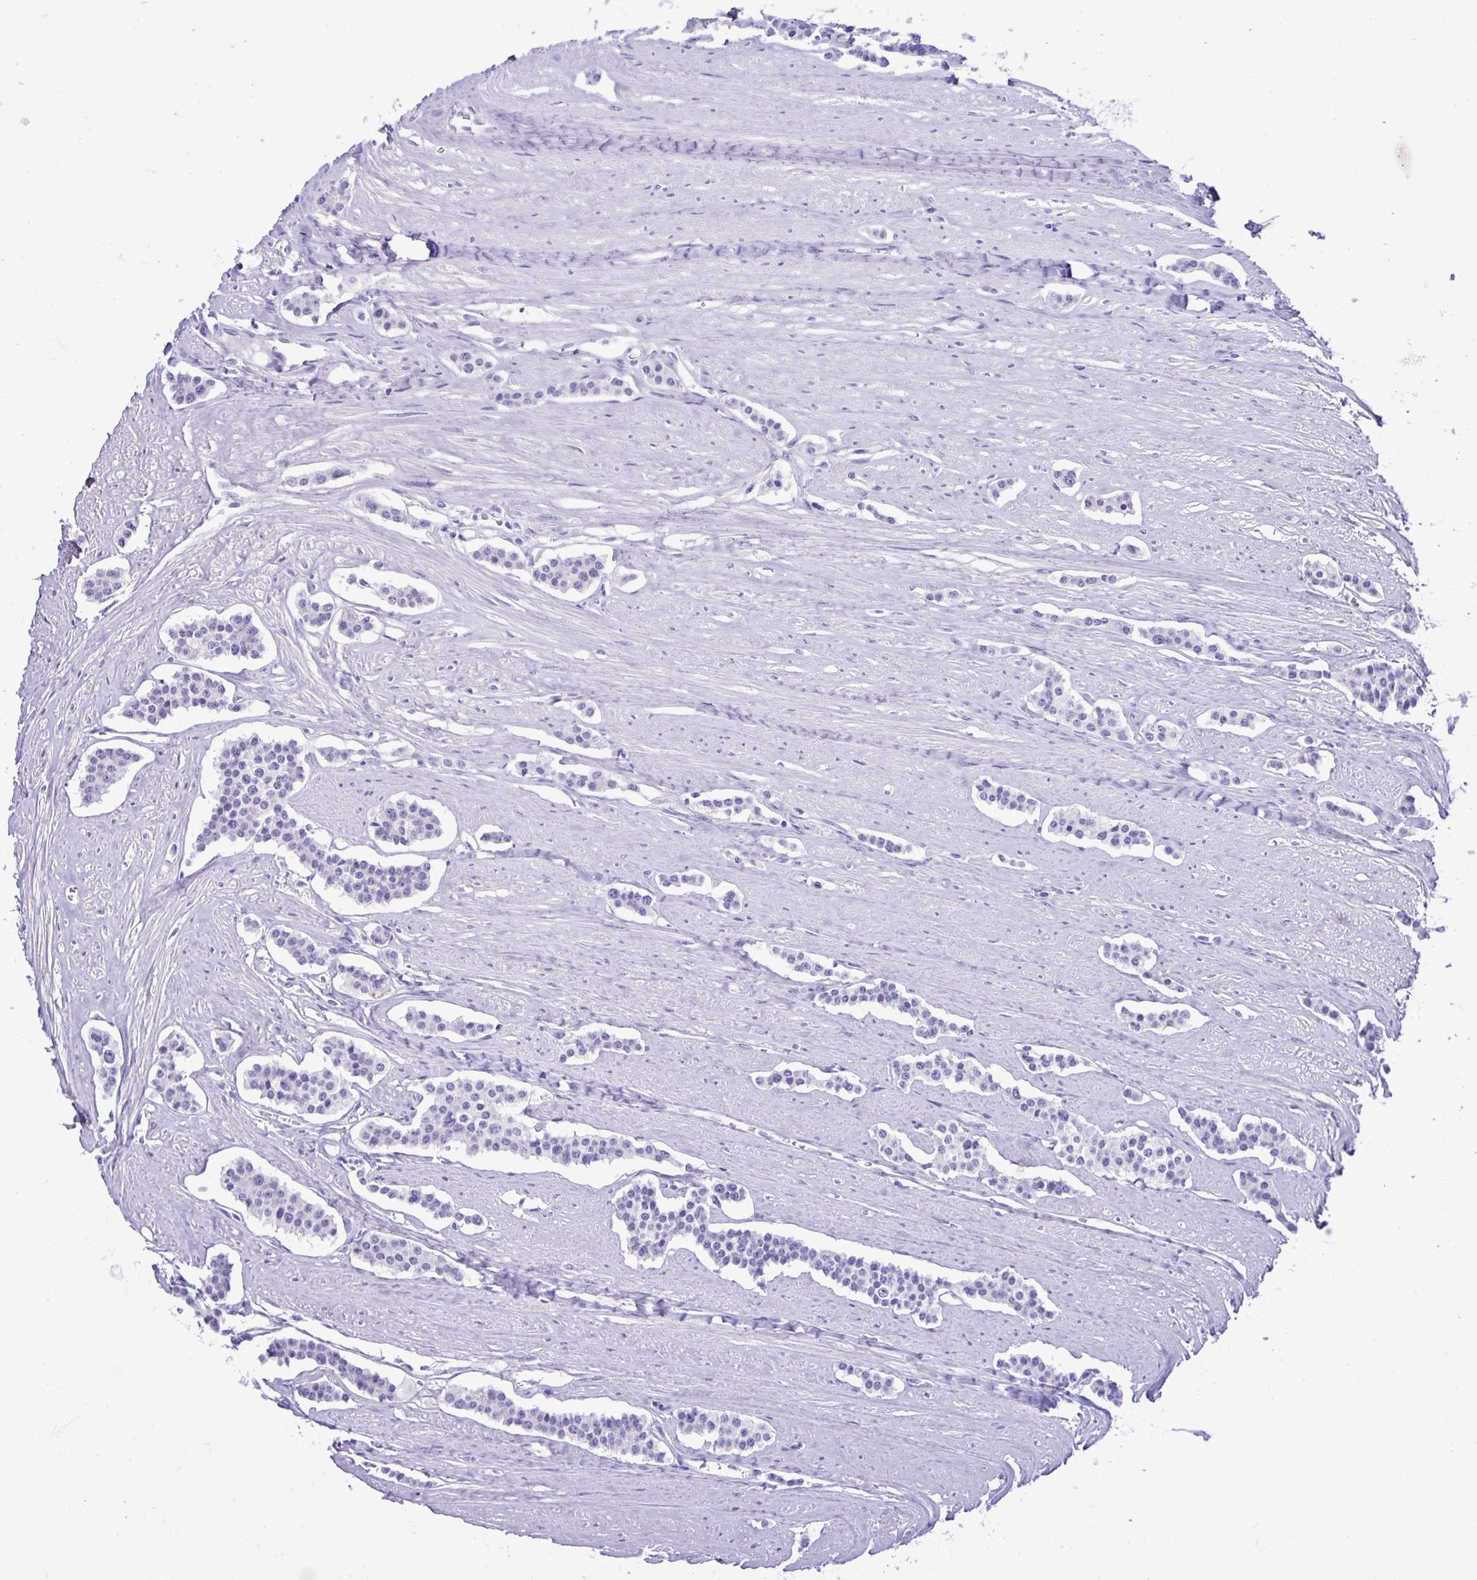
{"staining": {"intensity": "negative", "quantity": "none", "location": "none"}, "tissue": "carcinoid", "cell_type": "Tumor cells", "image_type": "cancer", "snomed": [{"axis": "morphology", "description": "Carcinoid, malignant, NOS"}, {"axis": "topography", "description": "Small intestine"}], "caption": "This is an immunohistochemistry histopathology image of carcinoid (malignant). There is no positivity in tumor cells.", "gene": "HRG", "patient": {"sex": "male", "age": 60}}